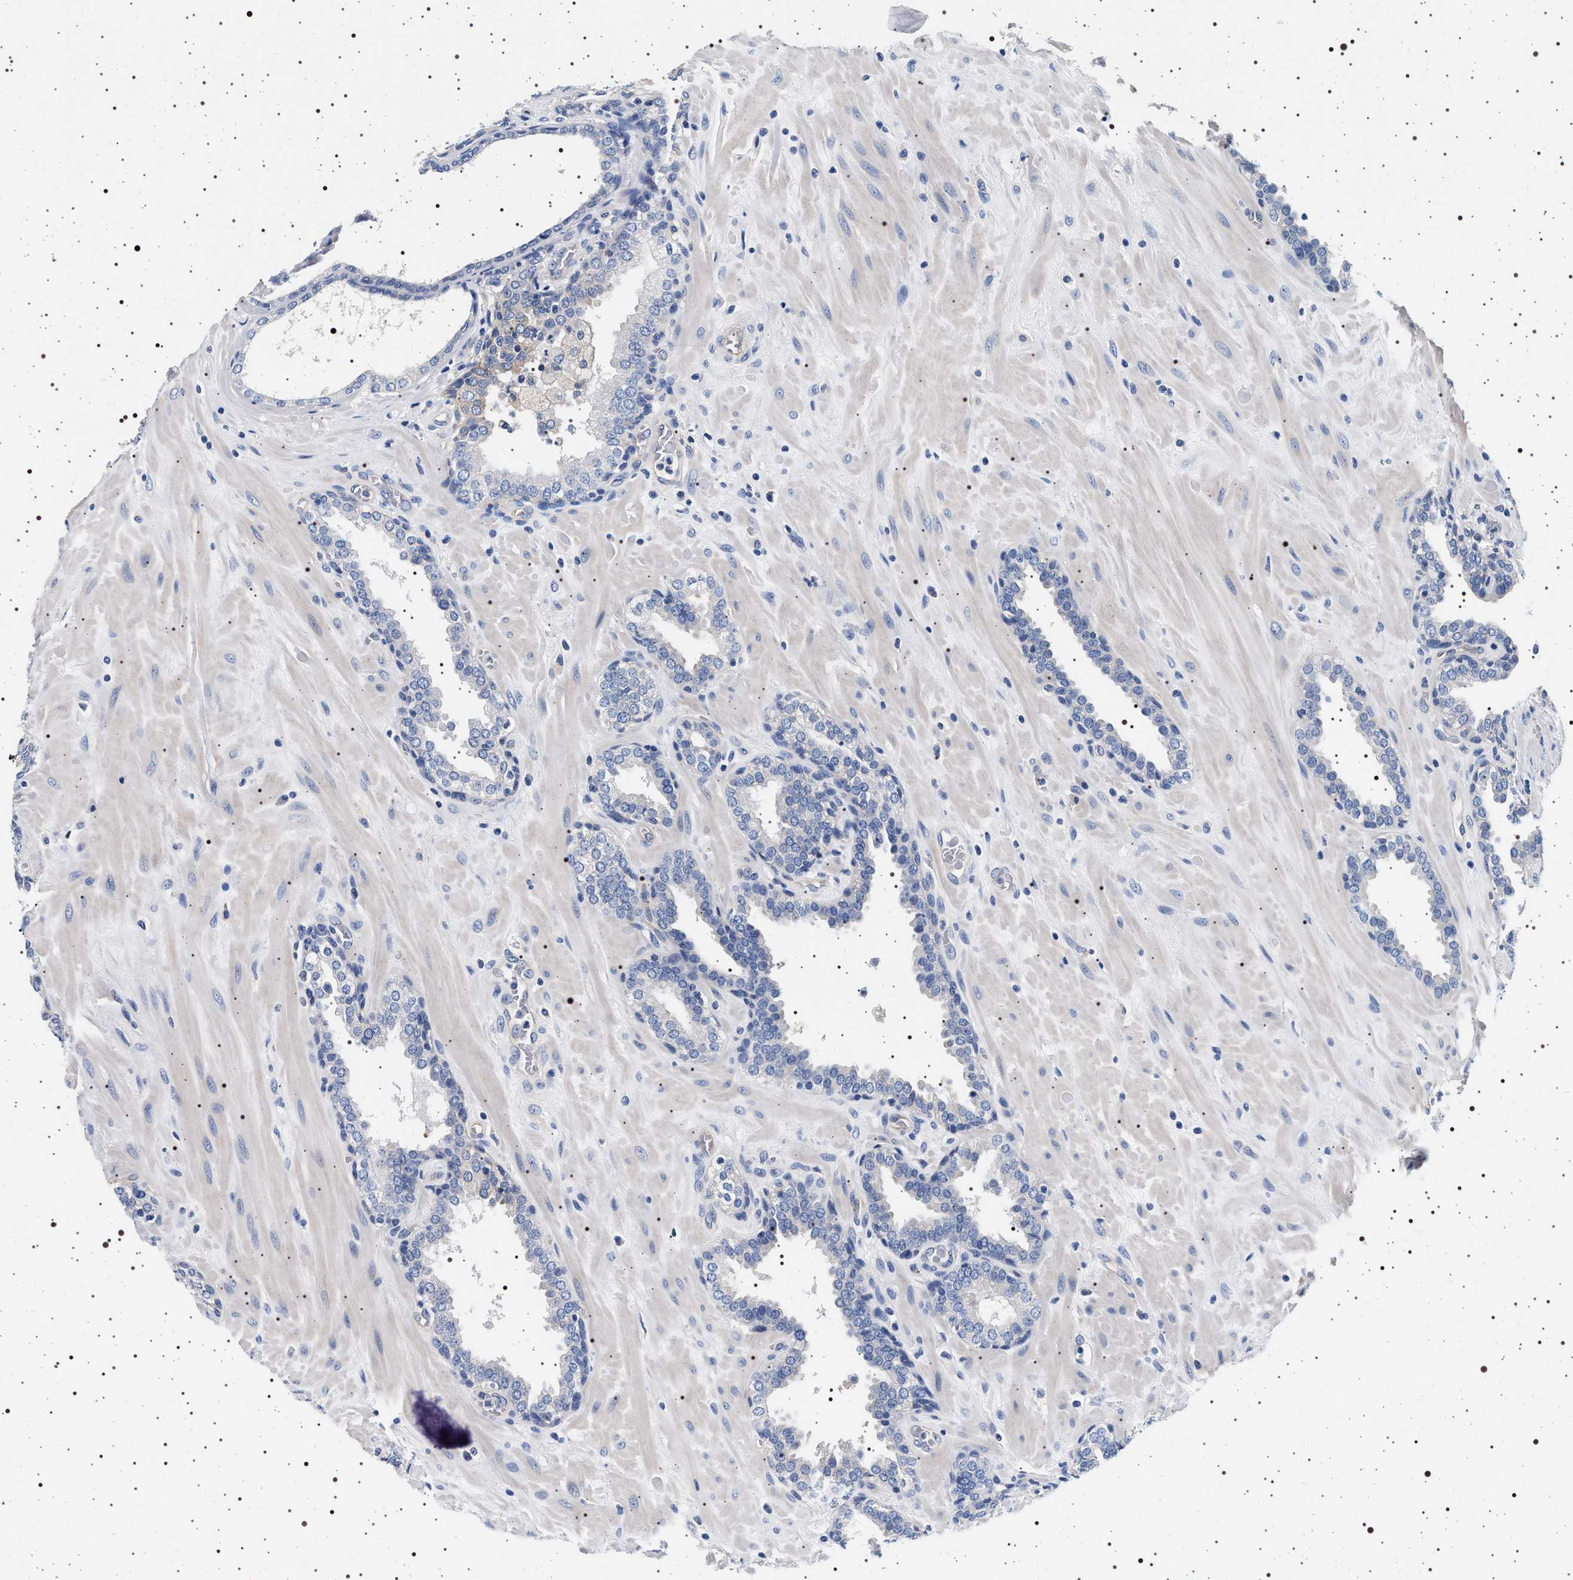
{"staining": {"intensity": "negative", "quantity": "none", "location": "none"}, "tissue": "prostate", "cell_type": "Glandular cells", "image_type": "normal", "snomed": [{"axis": "morphology", "description": "Normal tissue, NOS"}, {"axis": "topography", "description": "Prostate"}], "caption": "Human prostate stained for a protein using immunohistochemistry displays no expression in glandular cells.", "gene": "HSD17B1", "patient": {"sex": "male", "age": 51}}